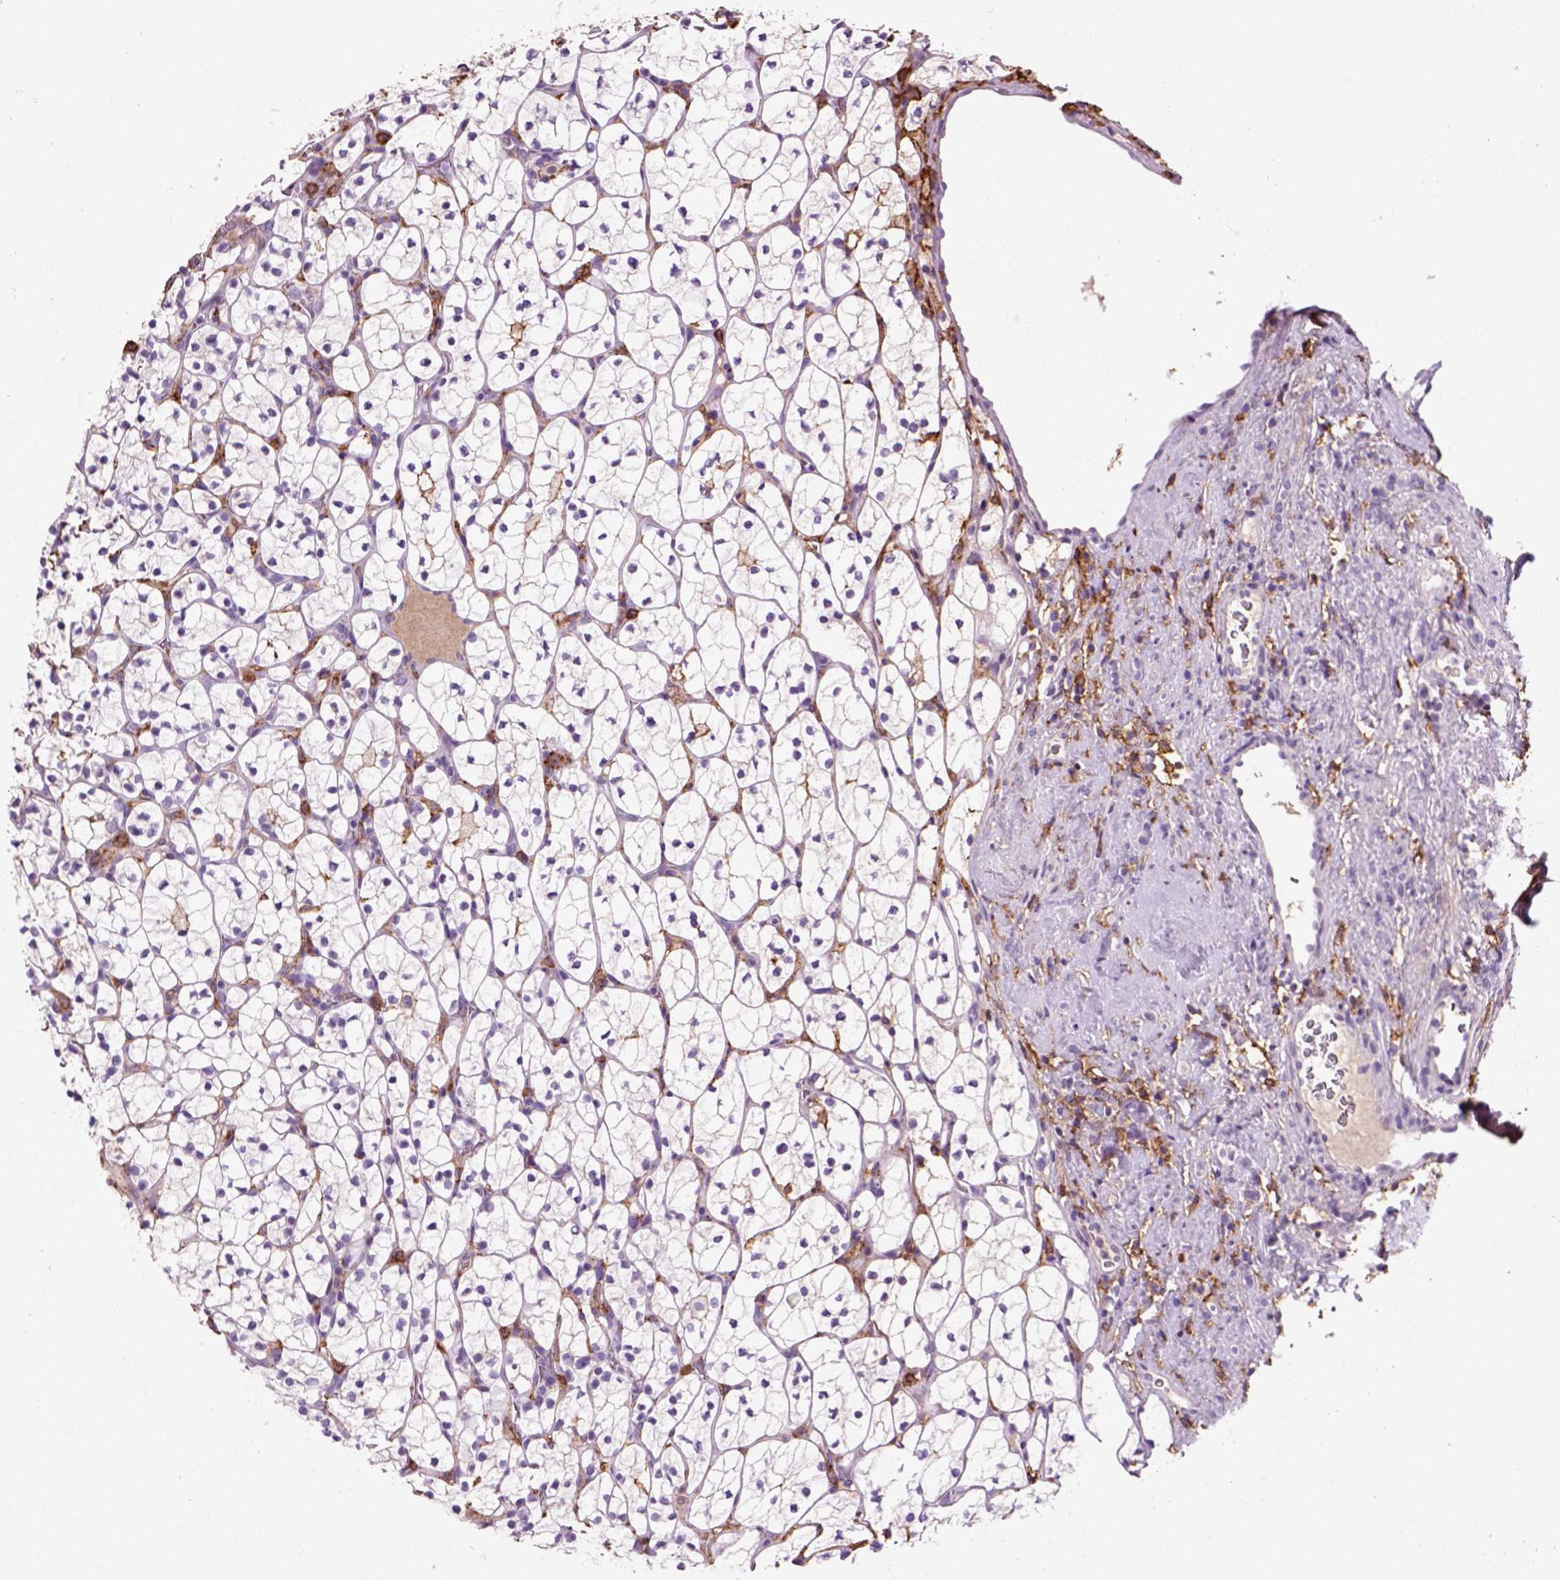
{"staining": {"intensity": "negative", "quantity": "none", "location": "none"}, "tissue": "renal cancer", "cell_type": "Tumor cells", "image_type": "cancer", "snomed": [{"axis": "morphology", "description": "Adenocarcinoma, NOS"}, {"axis": "topography", "description": "Kidney"}], "caption": "Renal adenocarcinoma stained for a protein using immunohistochemistry exhibits no staining tumor cells.", "gene": "CD14", "patient": {"sex": "female", "age": 89}}